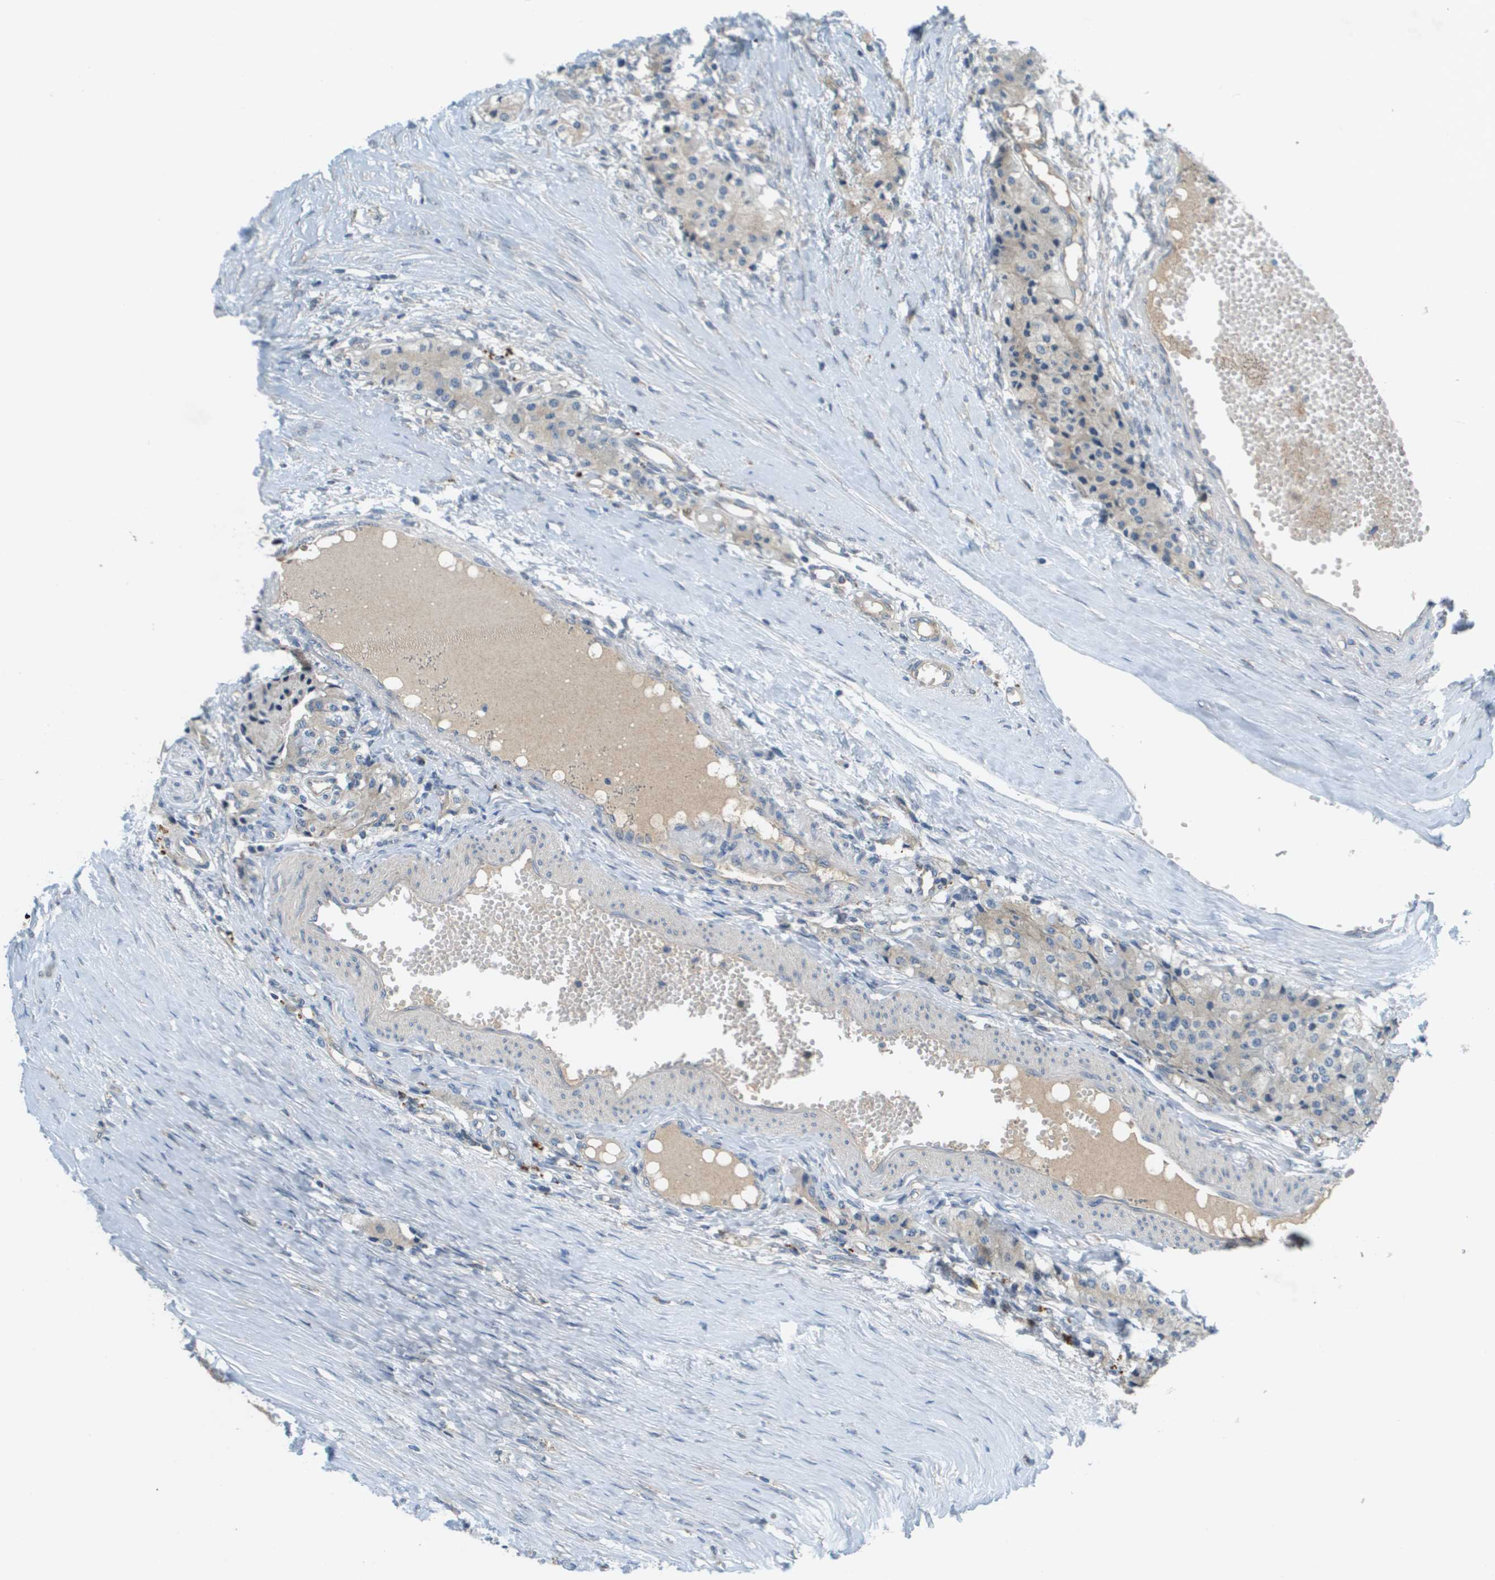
{"staining": {"intensity": "weak", "quantity": "<25%", "location": "cytoplasmic/membranous"}, "tissue": "carcinoid", "cell_type": "Tumor cells", "image_type": "cancer", "snomed": [{"axis": "morphology", "description": "Carcinoid, malignant, NOS"}, {"axis": "topography", "description": "Colon"}], "caption": "An immunohistochemistry (IHC) image of carcinoid is shown. There is no staining in tumor cells of carcinoid. (DAB immunohistochemistry (IHC) visualized using brightfield microscopy, high magnification).", "gene": "SLC25A20", "patient": {"sex": "female", "age": 52}}